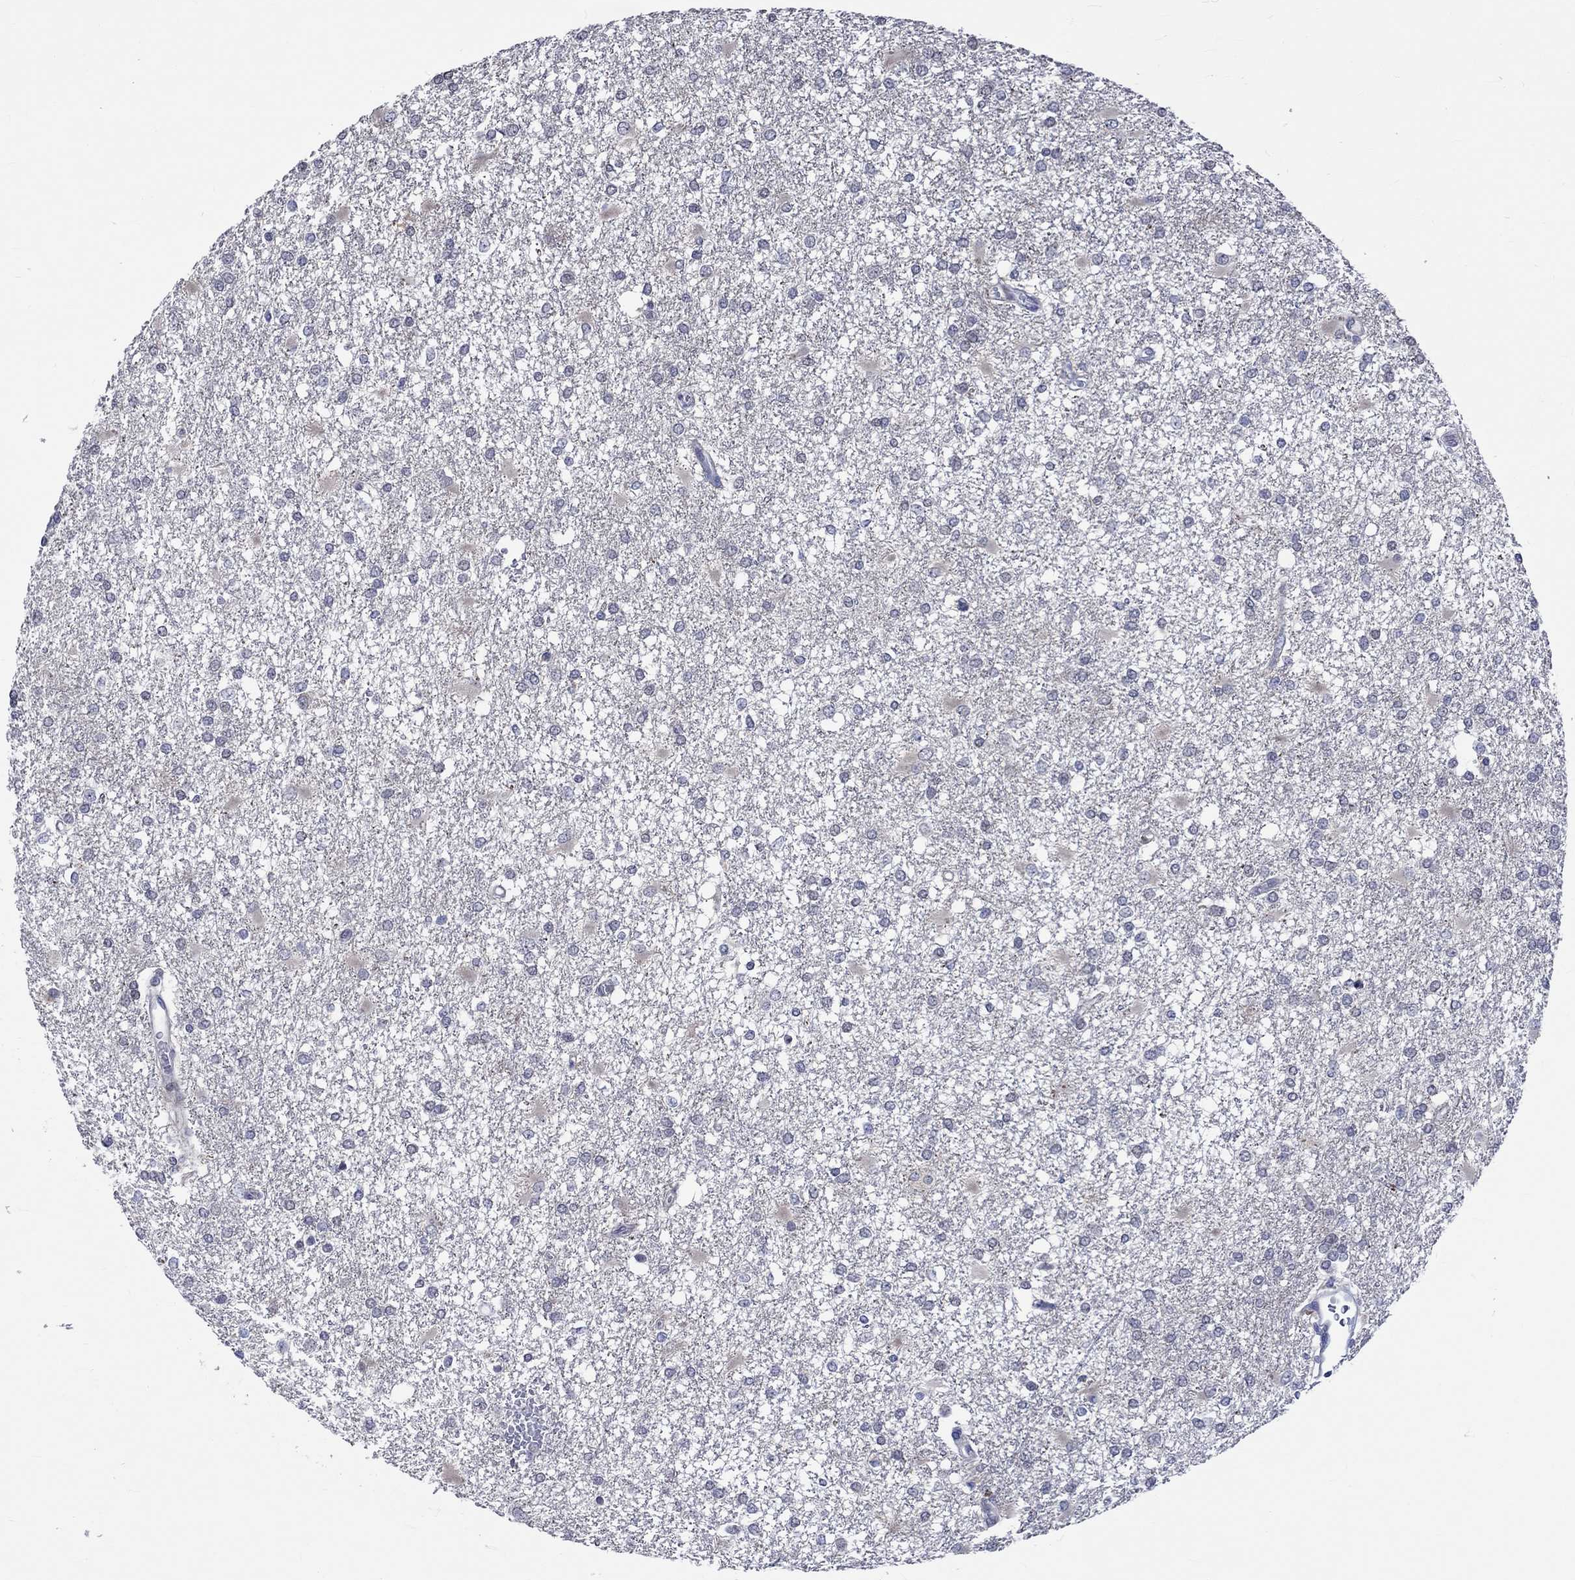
{"staining": {"intensity": "negative", "quantity": "none", "location": "none"}, "tissue": "glioma", "cell_type": "Tumor cells", "image_type": "cancer", "snomed": [{"axis": "morphology", "description": "Glioma, malignant, High grade"}, {"axis": "topography", "description": "Cerebral cortex"}], "caption": "High magnification brightfield microscopy of malignant glioma (high-grade) stained with DAB (brown) and counterstained with hematoxylin (blue): tumor cells show no significant staining. The staining was performed using DAB (3,3'-diaminobenzidine) to visualize the protein expression in brown, while the nuclei were stained in blue with hematoxylin (Magnification: 20x).", "gene": "E2F8", "patient": {"sex": "male", "age": 79}}